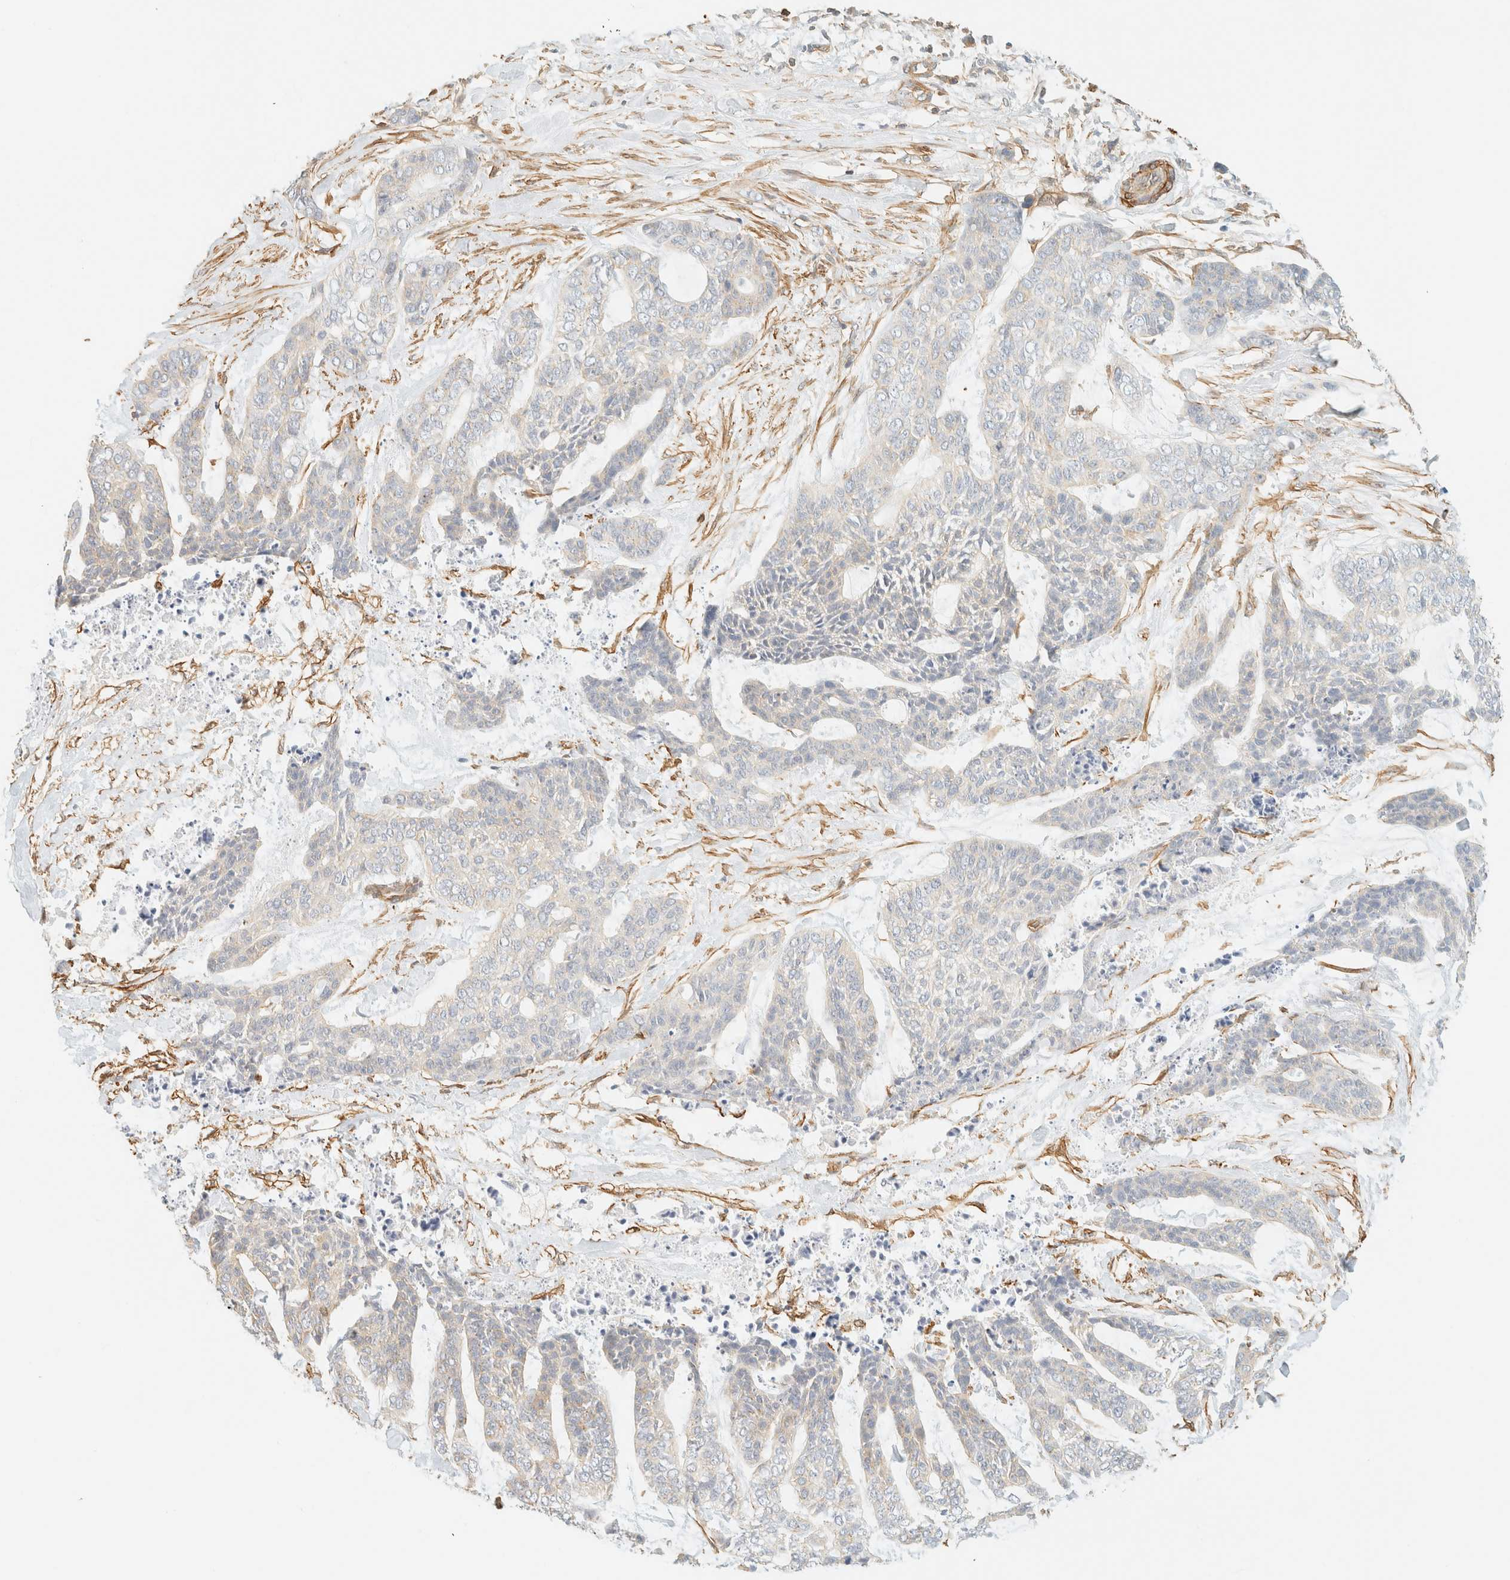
{"staining": {"intensity": "negative", "quantity": "none", "location": "none"}, "tissue": "skin cancer", "cell_type": "Tumor cells", "image_type": "cancer", "snomed": [{"axis": "morphology", "description": "Basal cell carcinoma"}, {"axis": "topography", "description": "Skin"}], "caption": "Immunohistochemistry (IHC) histopathology image of basal cell carcinoma (skin) stained for a protein (brown), which reveals no staining in tumor cells.", "gene": "OTOP2", "patient": {"sex": "female", "age": 64}}